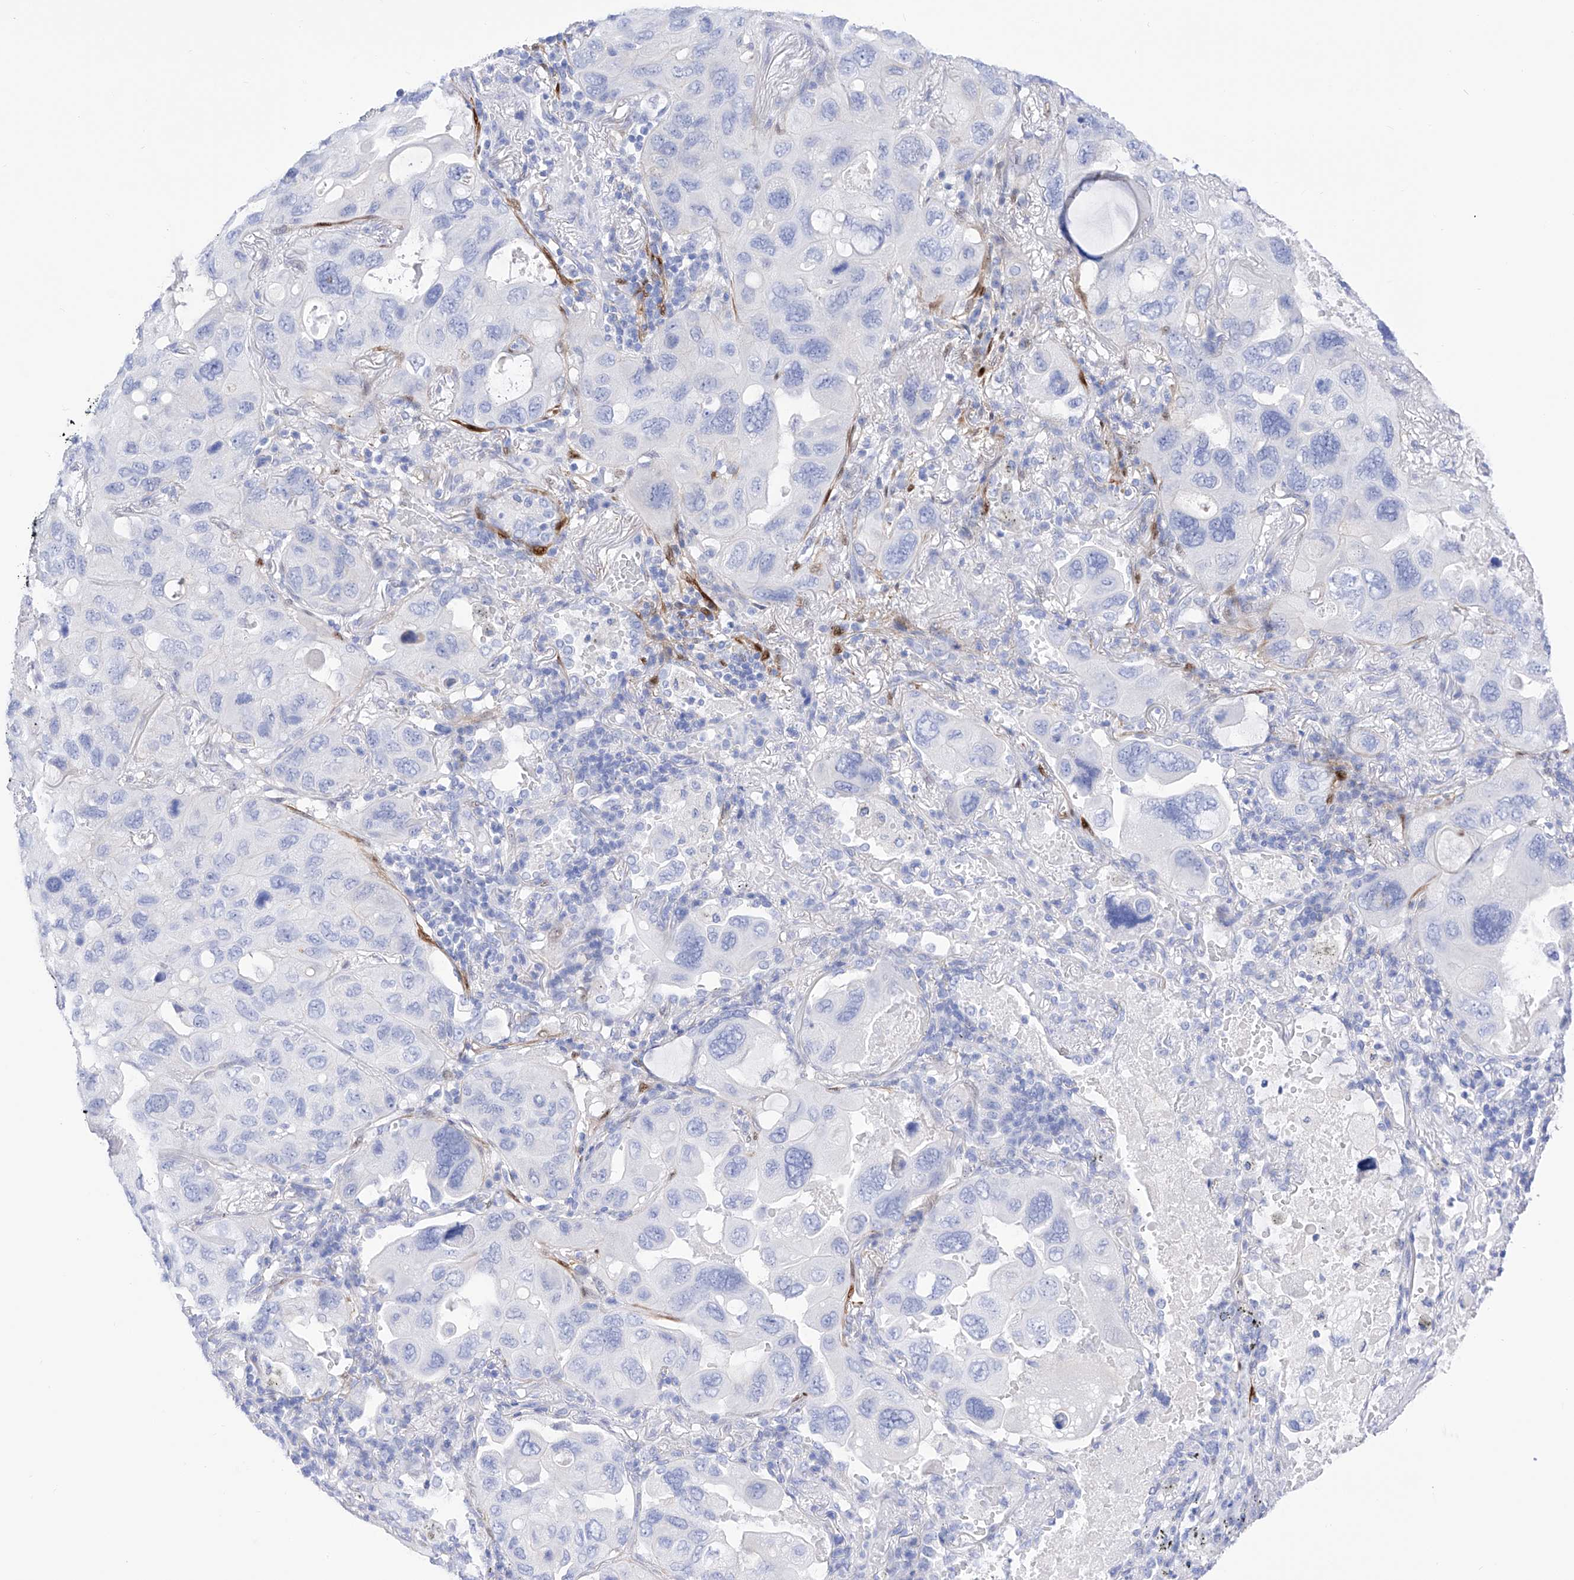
{"staining": {"intensity": "negative", "quantity": "none", "location": "none"}, "tissue": "lung cancer", "cell_type": "Tumor cells", "image_type": "cancer", "snomed": [{"axis": "morphology", "description": "Squamous cell carcinoma, NOS"}, {"axis": "topography", "description": "Lung"}], "caption": "Immunohistochemical staining of lung squamous cell carcinoma shows no significant positivity in tumor cells. (Immunohistochemistry, brightfield microscopy, high magnification).", "gene": "TRPC7", "patient": {"sex": "female", "age": 73}}